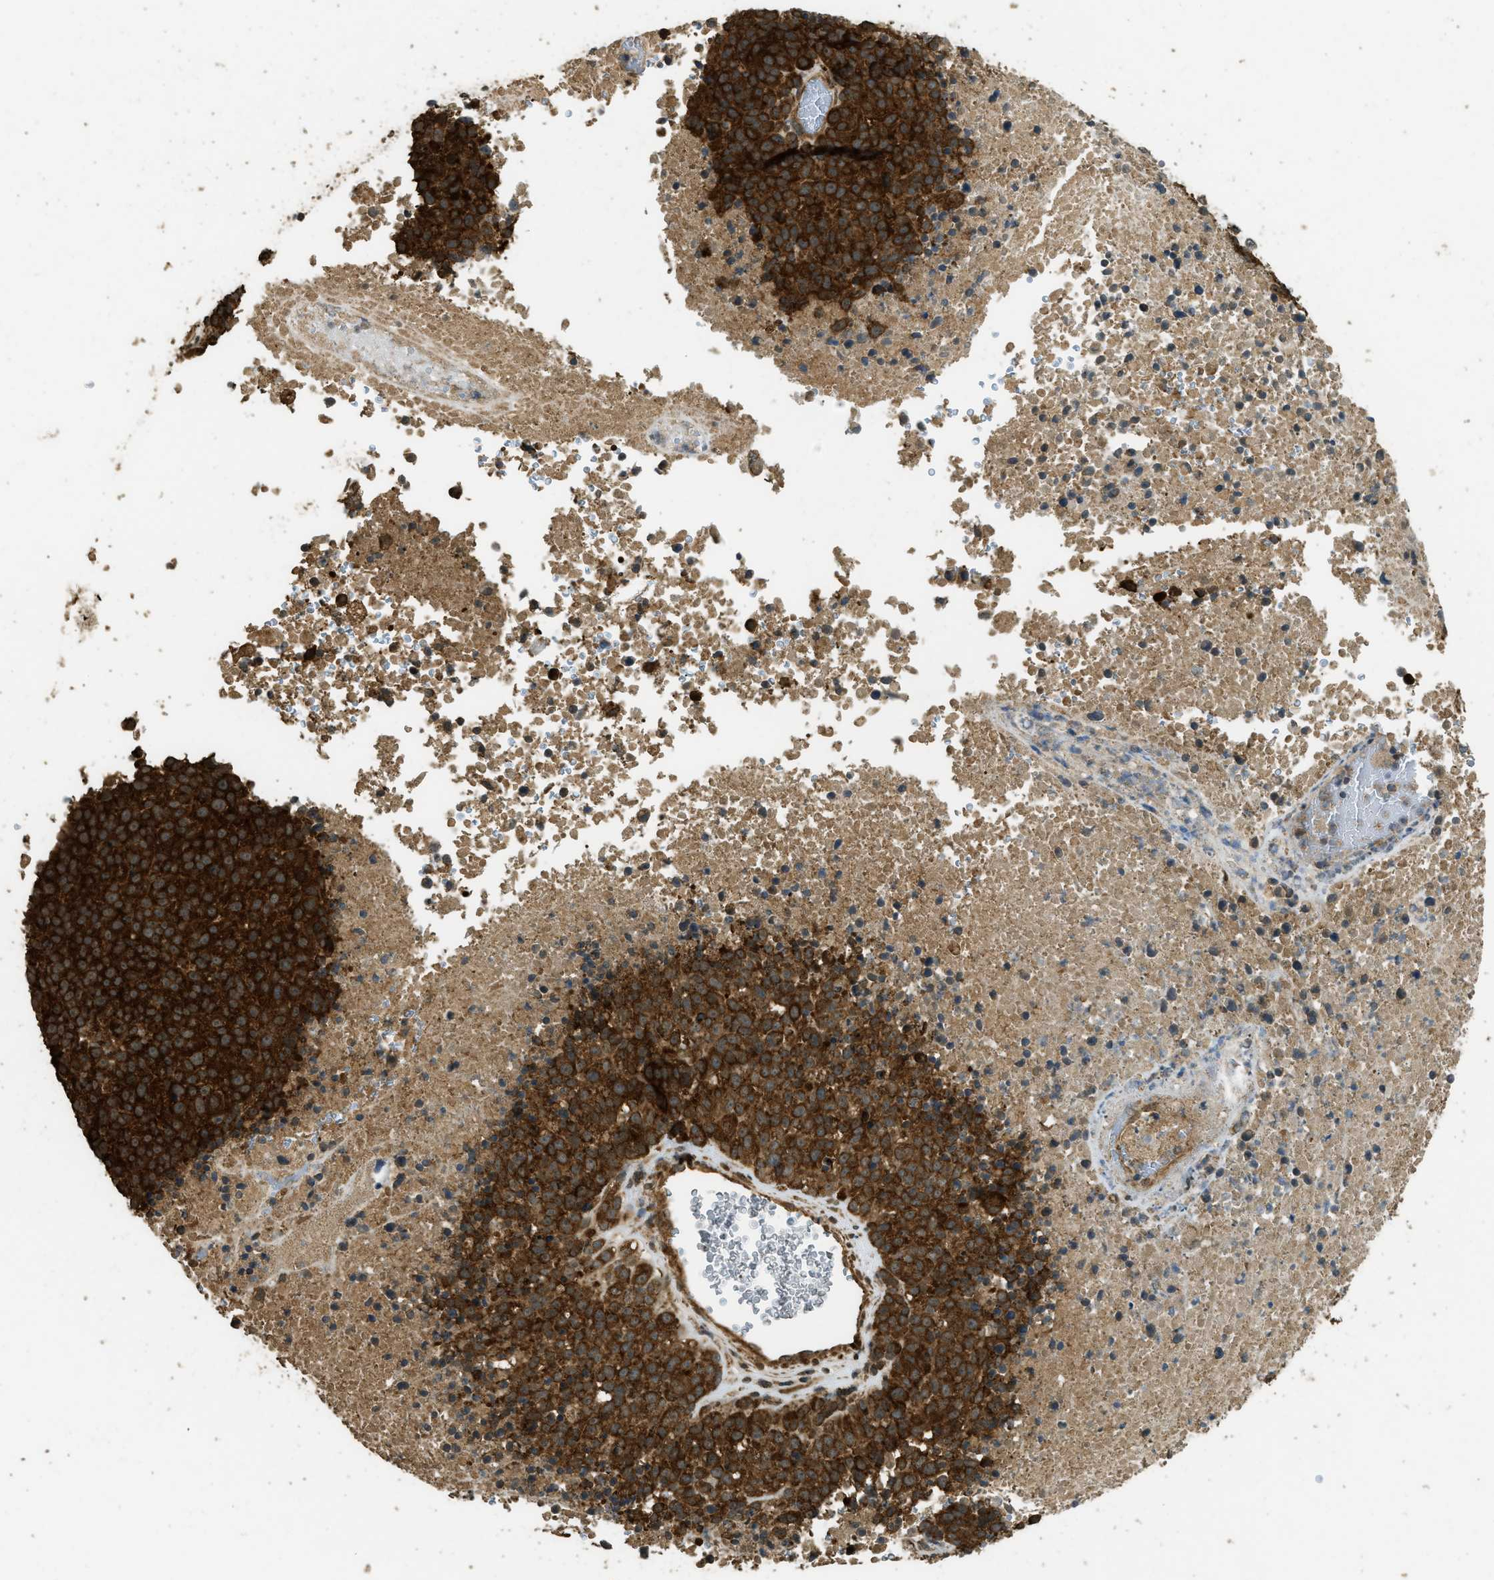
{"staining": {"intensity": "strong", "quantity": ">75%", "location": "cytoplasmic/membranous"}, "tissue": "melanoma", "cell_type": "Tumor cells", "image_type": "cancer", "snomed": [{"axis": "morphology", "description": "Malignant melanoma, Metastatic site"}, {"axis": "topography", "description": "Cerebral cortex"}], "caption": "This histopathology image exhibits melanoma stained with immunohistochemistry to label a protein in brown. The cytoplasmic/membranous of tumor cells show strong positivity for the protein. Nuclei are counter-stained blue.", "gene": "CTPS1", "patient": {"sex": "female", "age": 52}}